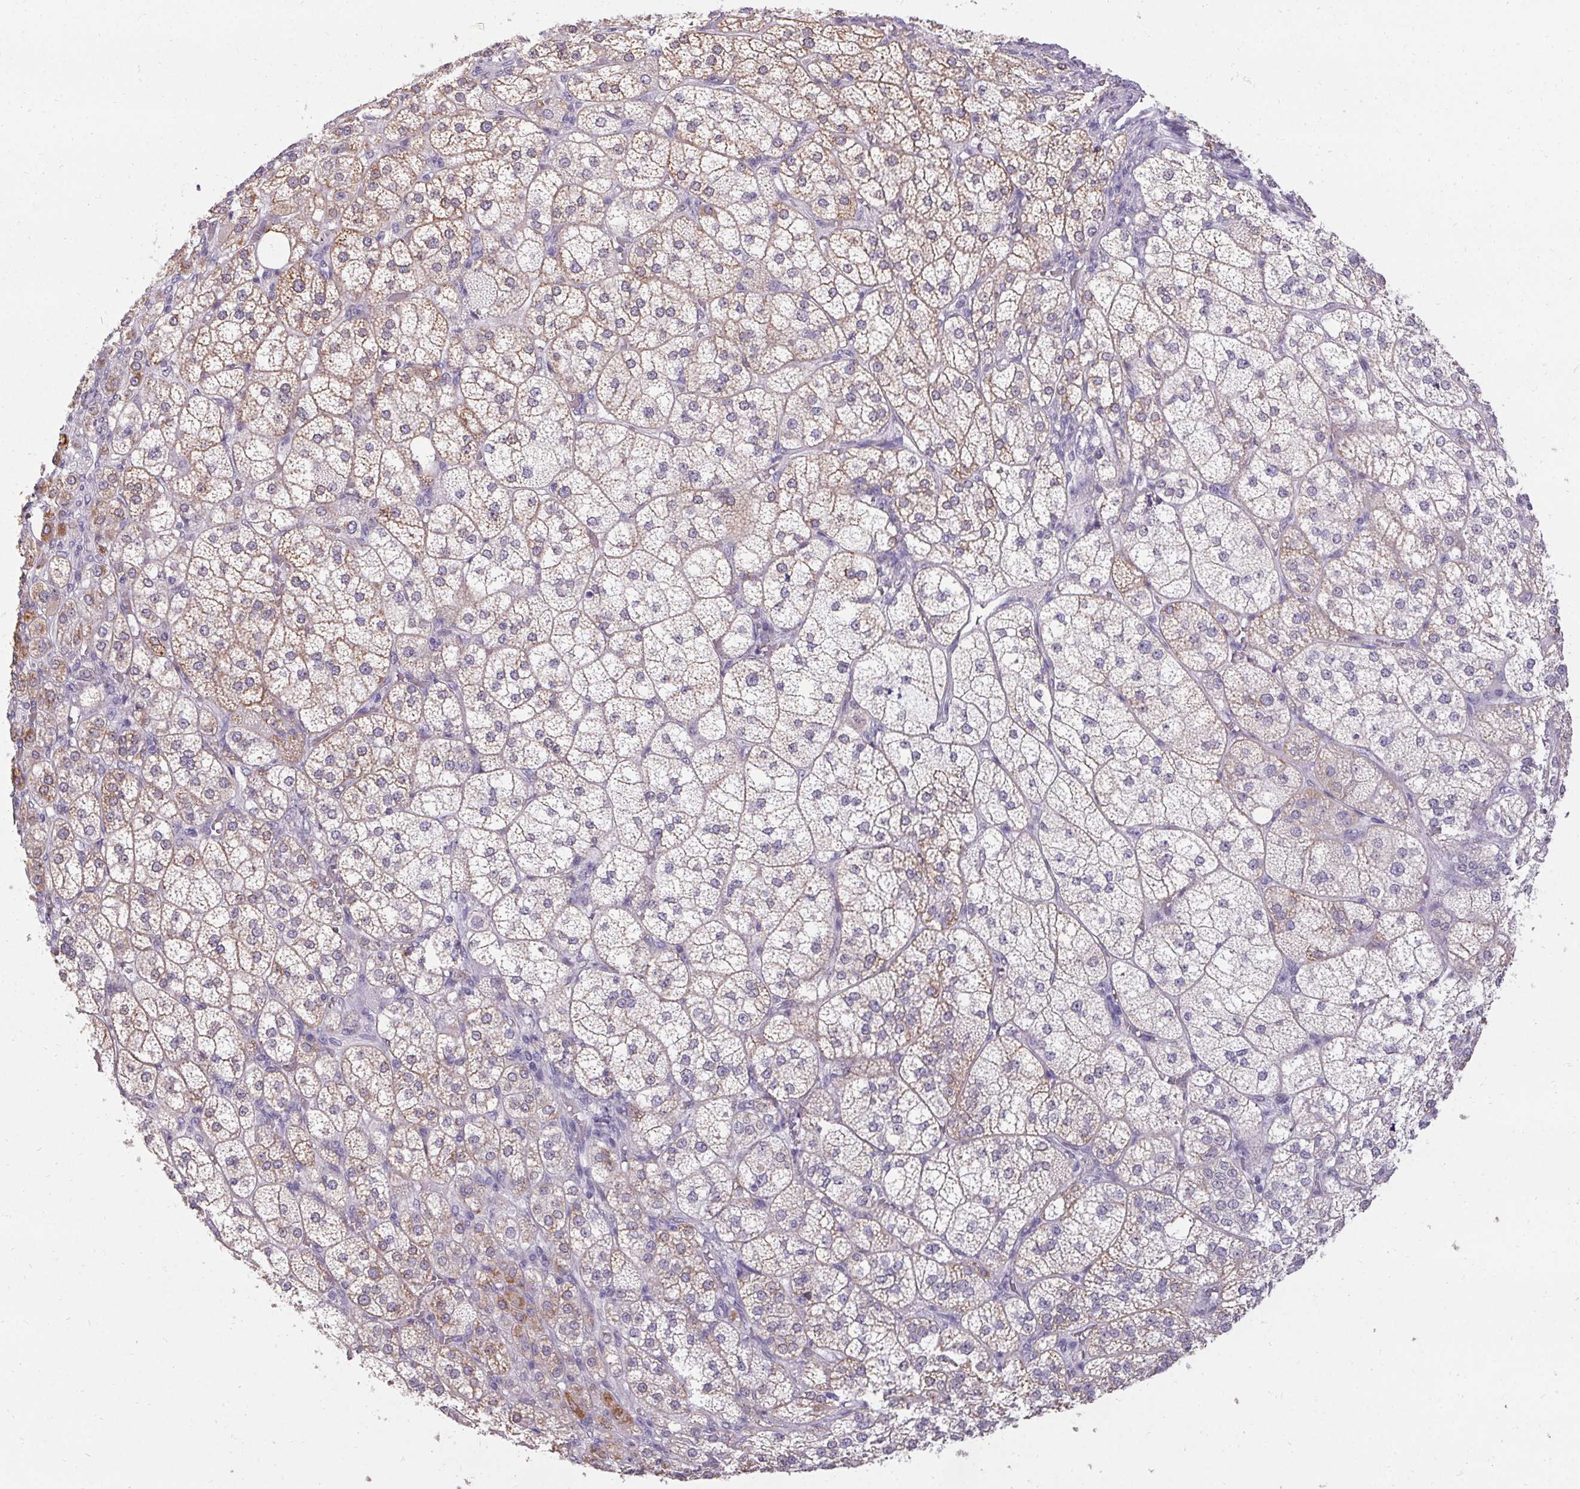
{"staining": {"intensity": "moderate", "quantity": "25%-75%", "location": "cytoplasmic/membranous"}, "tissue": "adrenal gland", "cell_type": "Glandular cells", "image_type": "normal", "snomed": [{"axis": "morphology", "description": "Normal tissue, NOS"}, {"axis": "topography", "description": "Adrenal gland"}], "caption": "An image showing moderate cytoplasmic/membranous expression in approximately 25%-75% of glandular cells in unremarkable adrenal gland, as visualized by brown immunohistochemical staining.", "gene": "PMEL", "patient": {"sex": "female", "age": 60}}